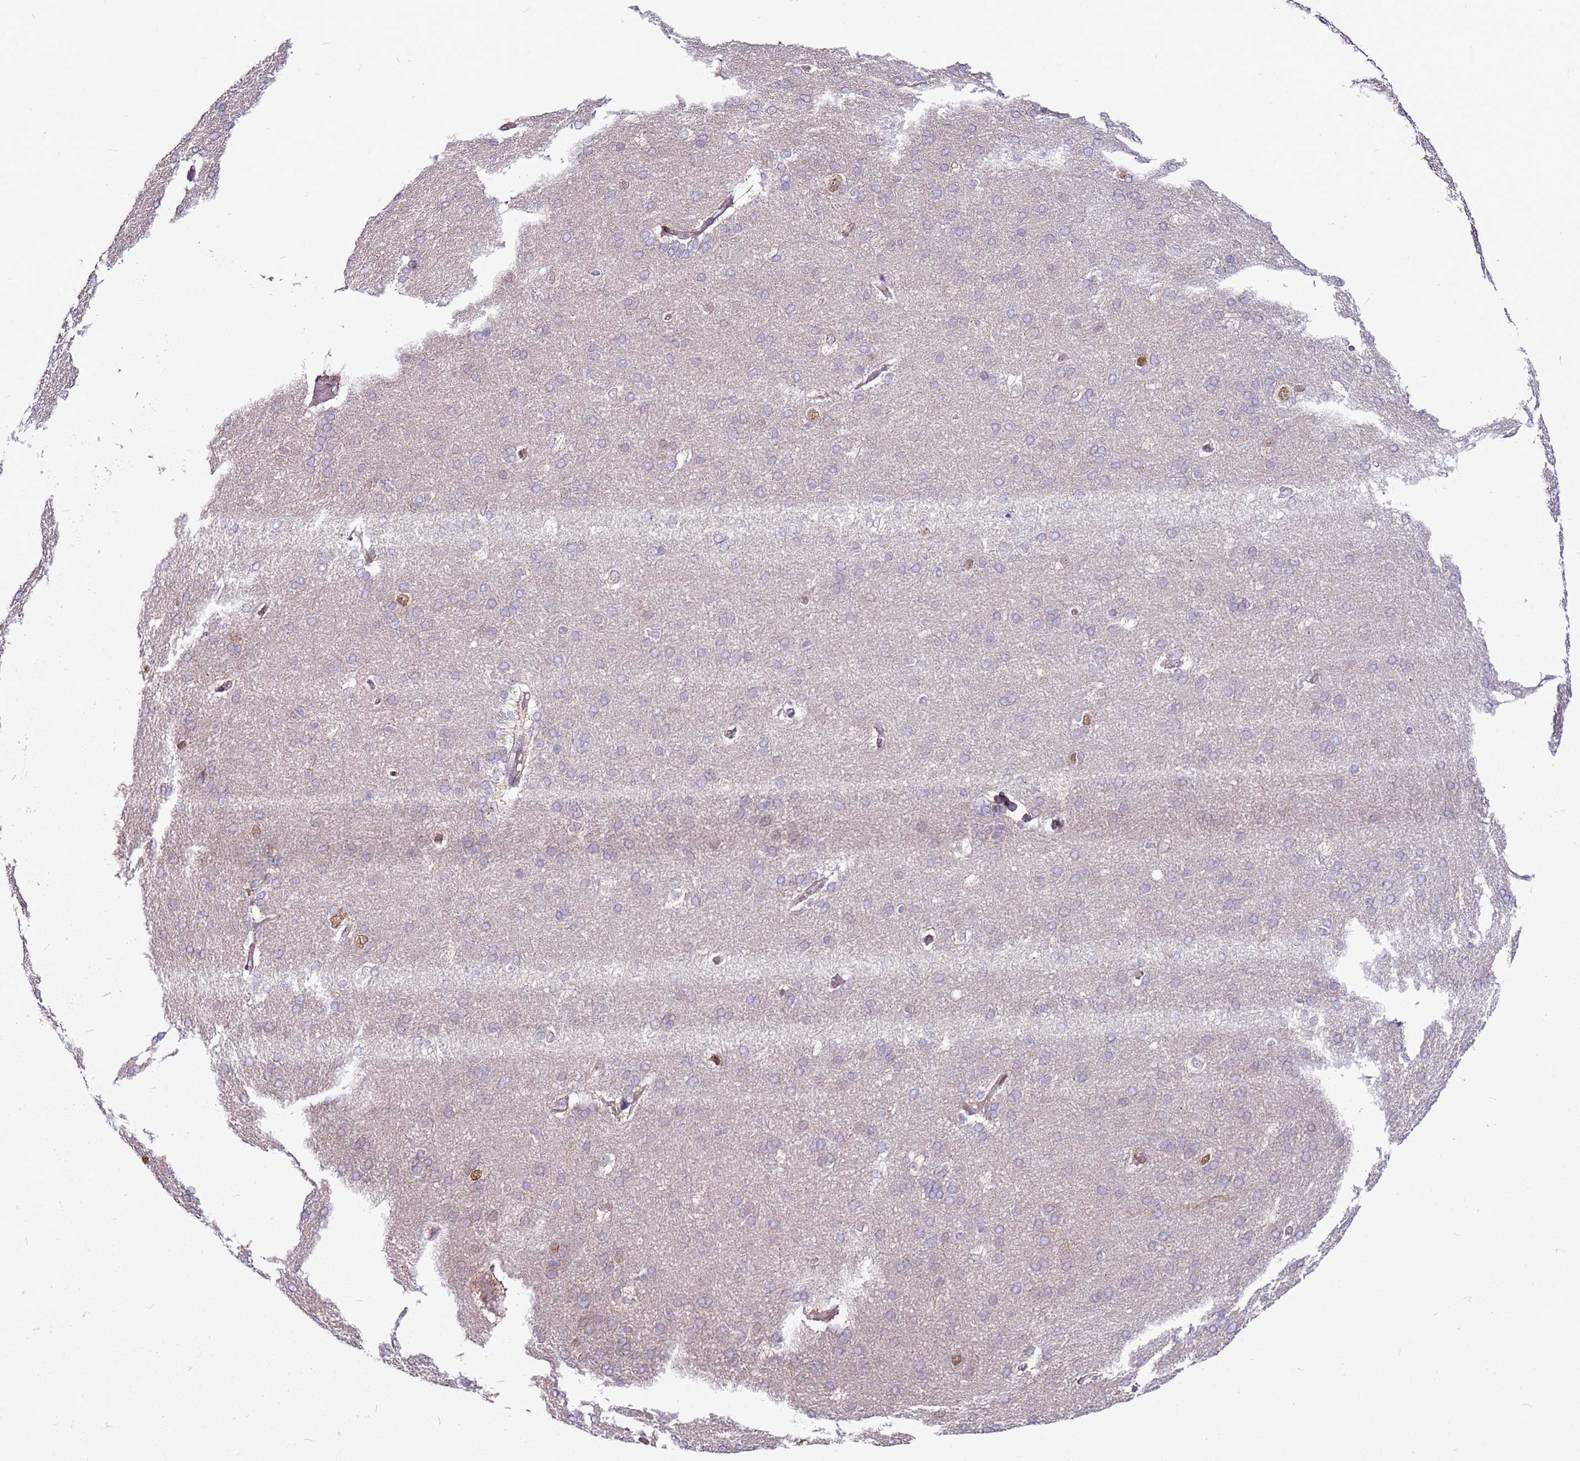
{"staining": {"intensity": "weak", "quantity": "<25%", "location": "cytoplasmic/membranous"}, "tissue": "cerebral cortex", "cell_type": "Endothelial cells", "image_type": "normal", "snomed": [{"axis": "morphology", "description": "Normal tissue, NOS"}, {"axis": "topography", "description": "Cerebral cortex"}], "caption": "Immunohistochemistry (IHC) micrograph of unremarkable human cerebral cortex stained for a protein (brown), which shows no expression in endothelial cells.", "gene": "PCTP", "patient": {"sex": "male", "age": 62}}